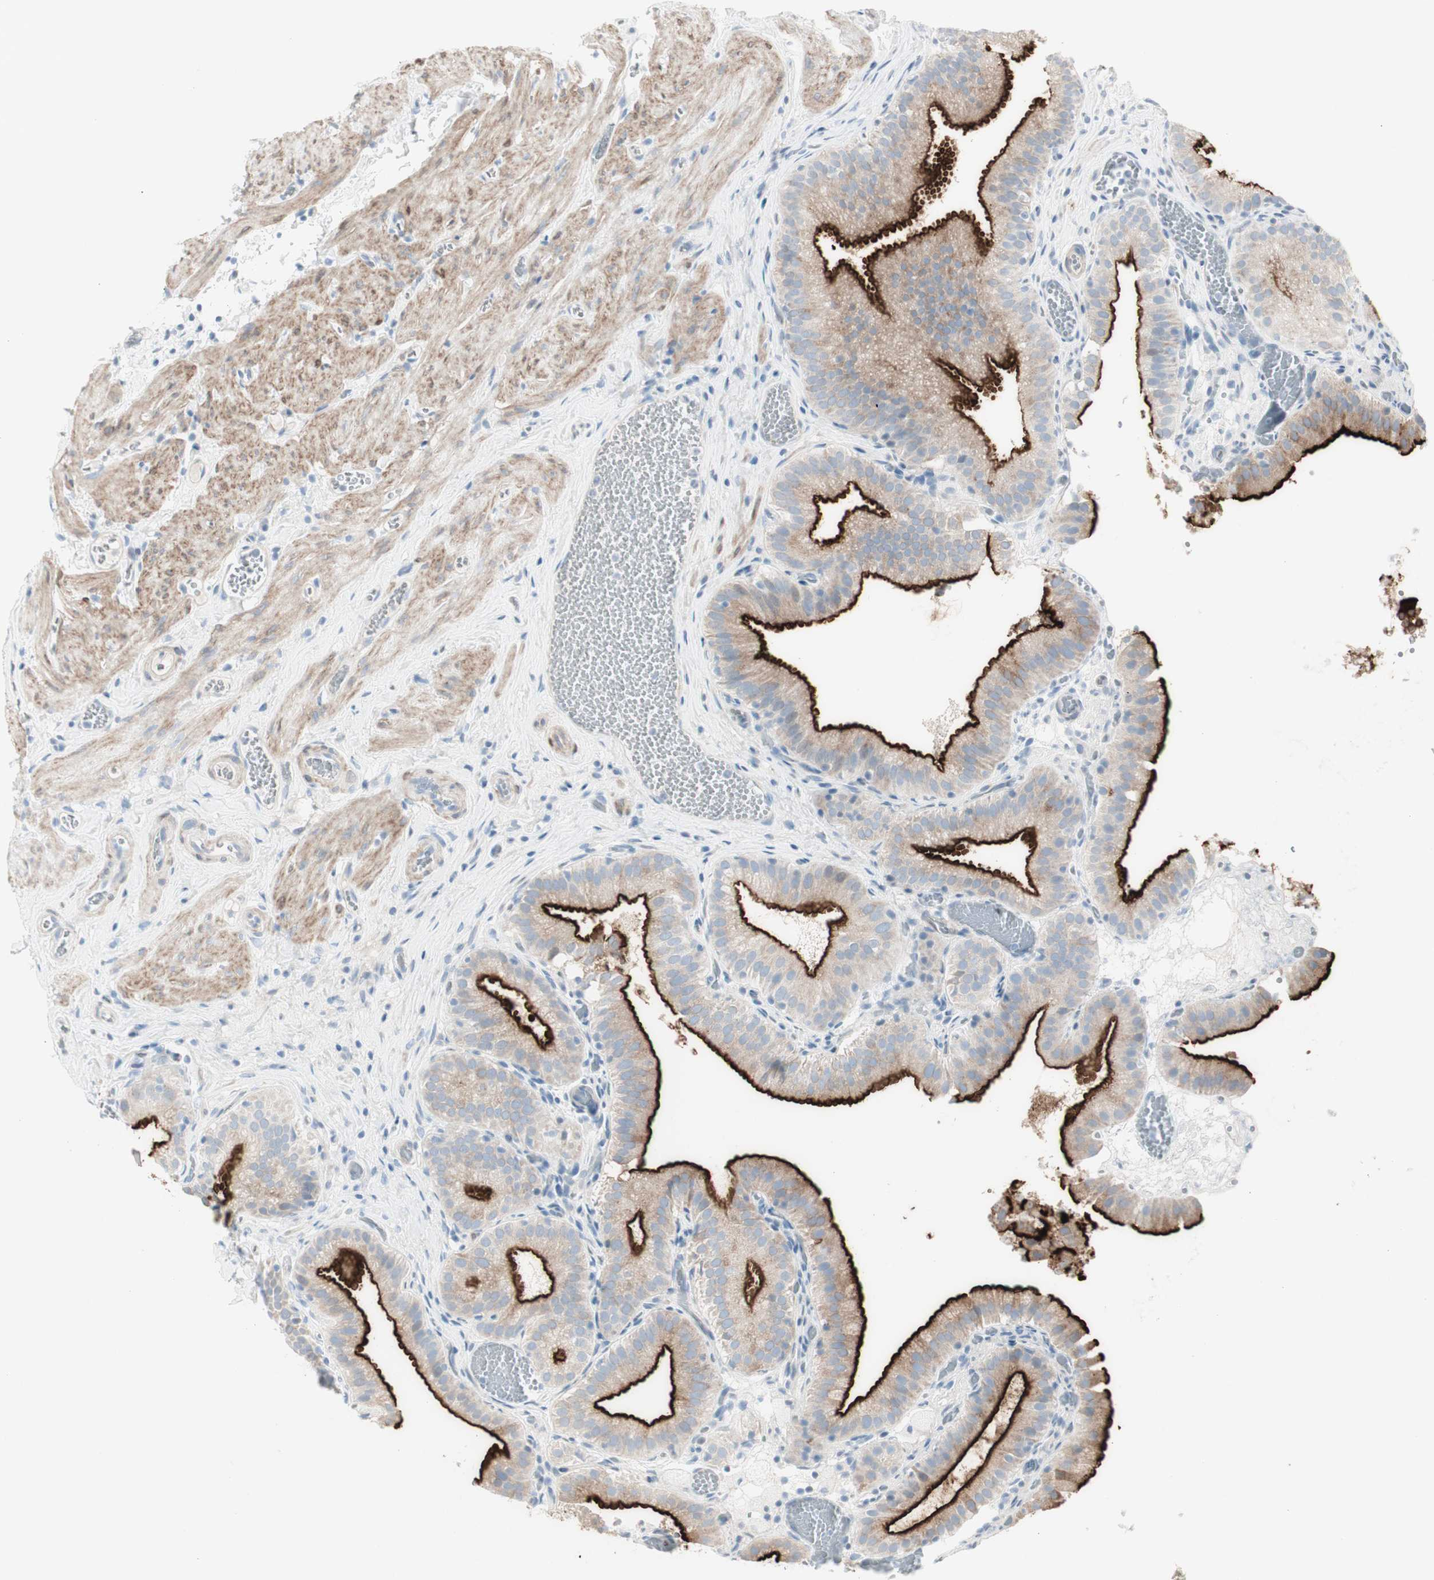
{"staining": {"intensity": "strong", "quantity": "25%-75%", "location": "cytoplasmic/membranous"}, "tissue": "gallbladder", "cell_type": "Glandular cells", "image_type": "normal", "snomed": [{"axis": "morphology", "description": "Normal tissue, NOS"}, {"axis": "topography", "description": "Gallbladder"}], "caption": "IHC micrograph of benign gallbladder: gallbladder stained using immunohistochemistry (IHC) displays high levels of strong protein expression localized specifically in the cytoplasmic/membranous of glandular cells, appearing as a cytoplasmic/membranous brown color.", "gene": "CDHR5", "patient": {"sex": "male", "age": 54}}